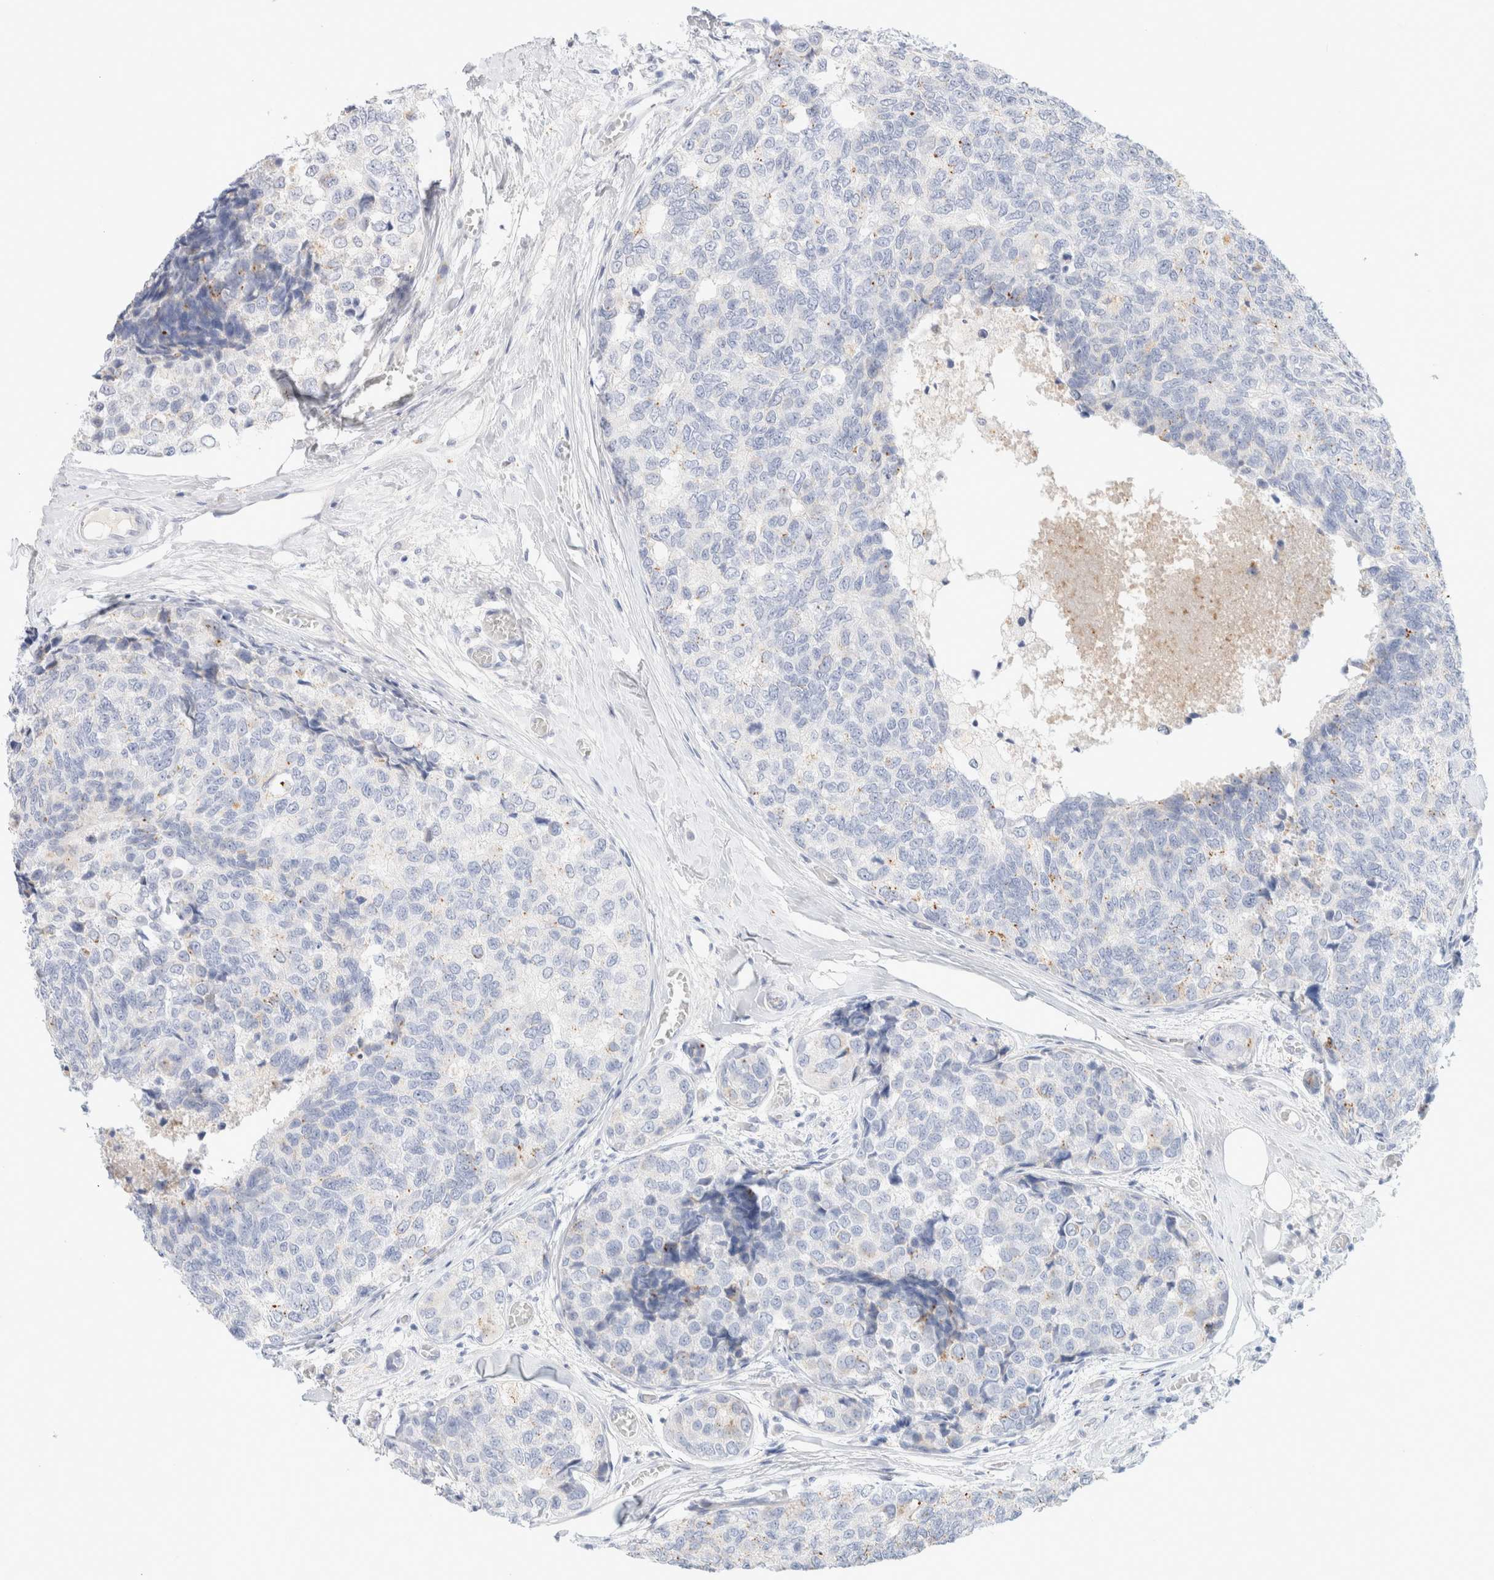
{"staining": {"intensity": "negative", "quantity": "none", "location": "none"}, "tissue": "breast cancer", "cell_type": "Tumor cells", "image_type": "cancer", "snomed": [{"axis": "morphology", "description": "Normal tissue, NOS"}, {"axis": "morphology", "description": "Duct carcinoma"}, {"axis": "topography", "description": "Breast"}], "caption": "High magnification brightfield microscopy of breast cancer (intraductal carcinoma) stained with DAB (brown) and counterstained with hematoxylin (blue): tumor cells show no significant expression.", "gene": "CPQ", "patient": {"sex": "female", "age": 43}}